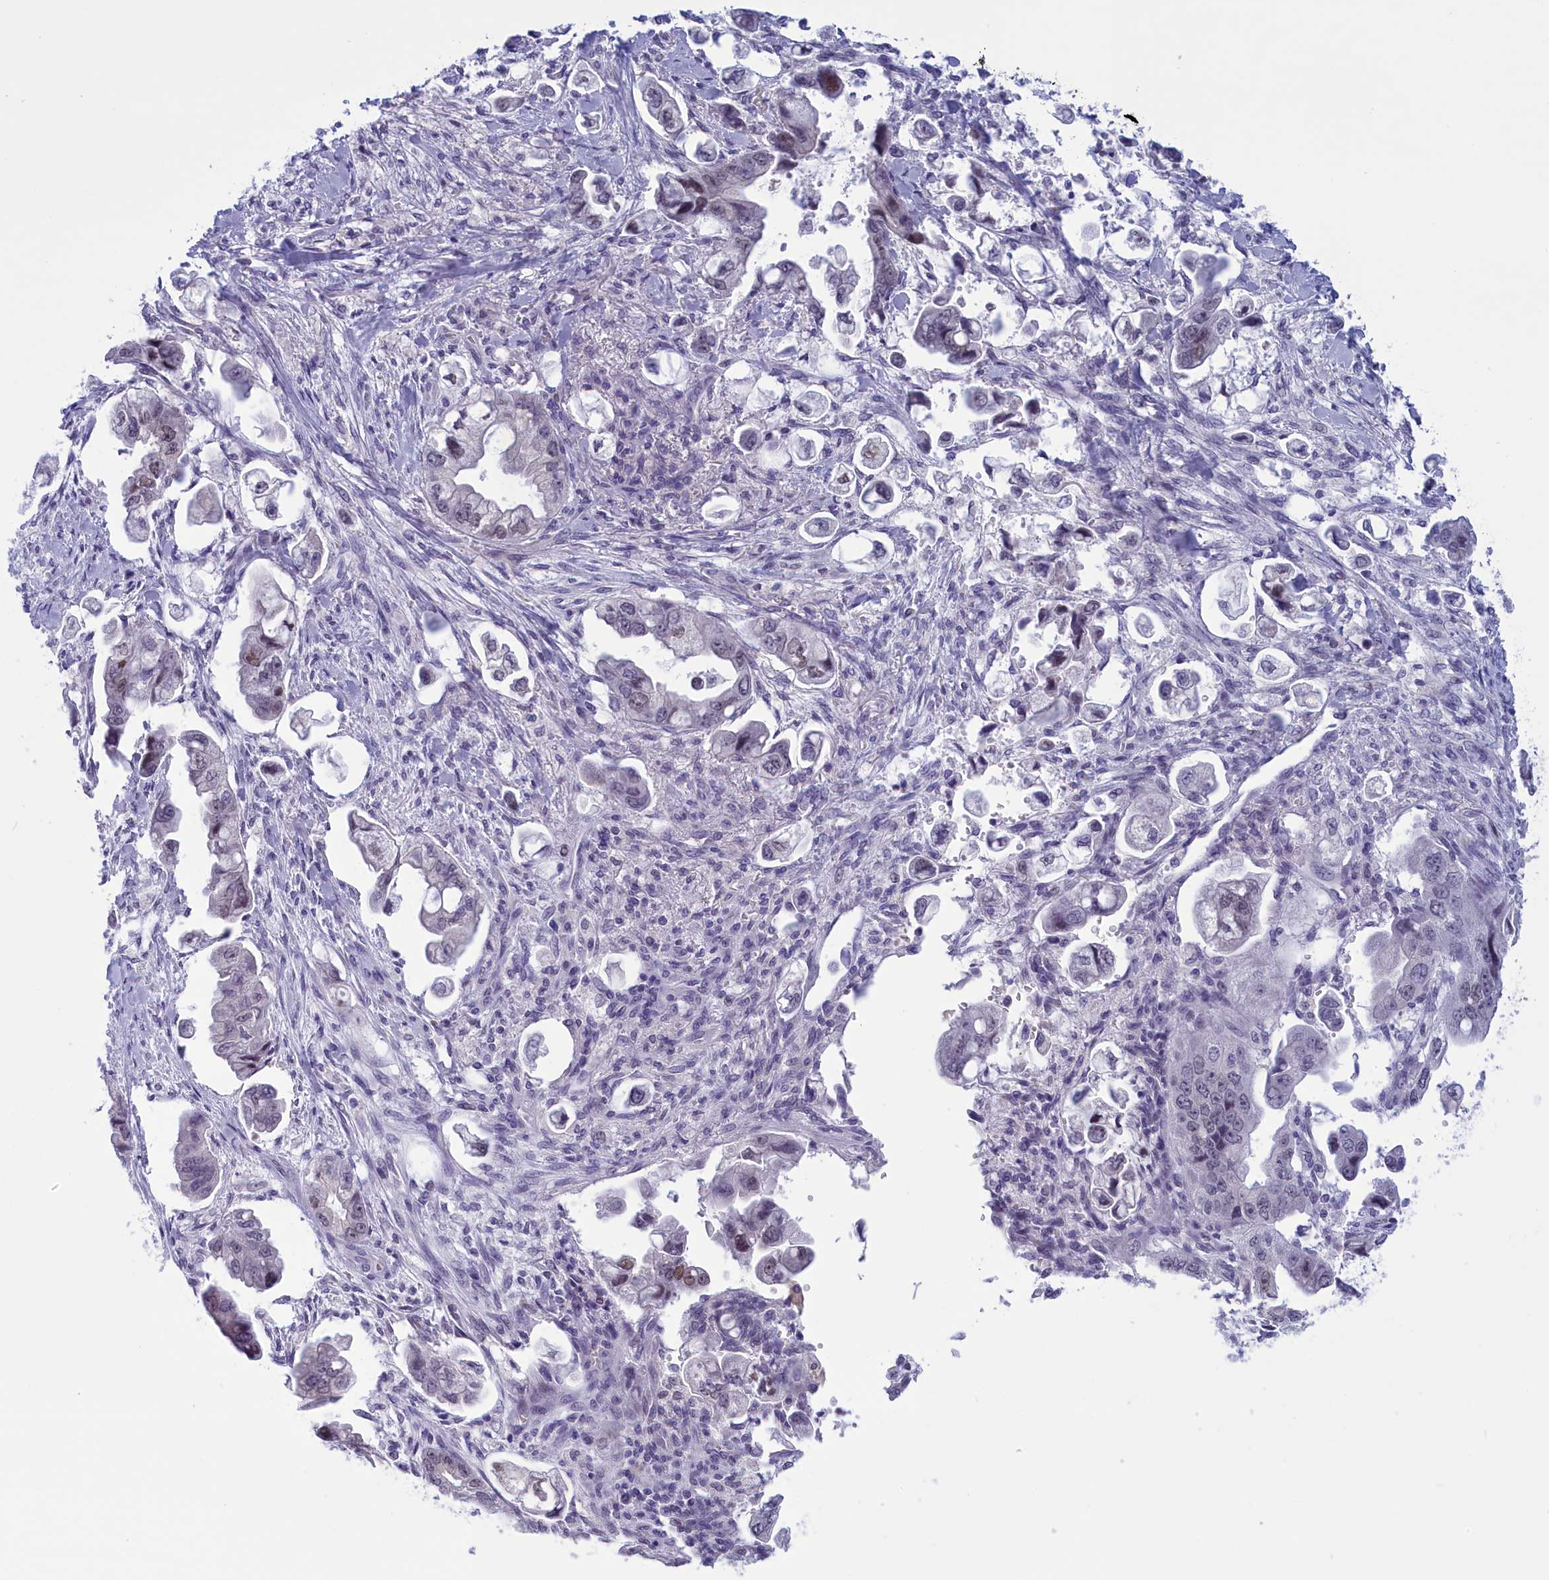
{"staining": {"intensity": "moderate", "quantity": "<25%", "location": "nuclear"}, "tissue": "stomach cancer", "cell_type": "Tumor cells", "image_type": "cancer", "snomed": [{"axis": "morphology", "description": "Adenocarcinoma, NOS"}, {"axis": "topography", "description": "Stomach"}], "caption": "Immunohistochemistry staining of adenocarcinoma (stomach), which shows low levels of moderate nuclear expression in about <25% of tumor cells indicating moderate nuclear protein positivity. The staining was performed using DAB (3,3'-diaminobenzidine) (brown) for protein detection and nuclei were counterstained in hematoxylin (blue).", "gene": "ELOA2", "patient": {"sex": "male", "age": 62}}